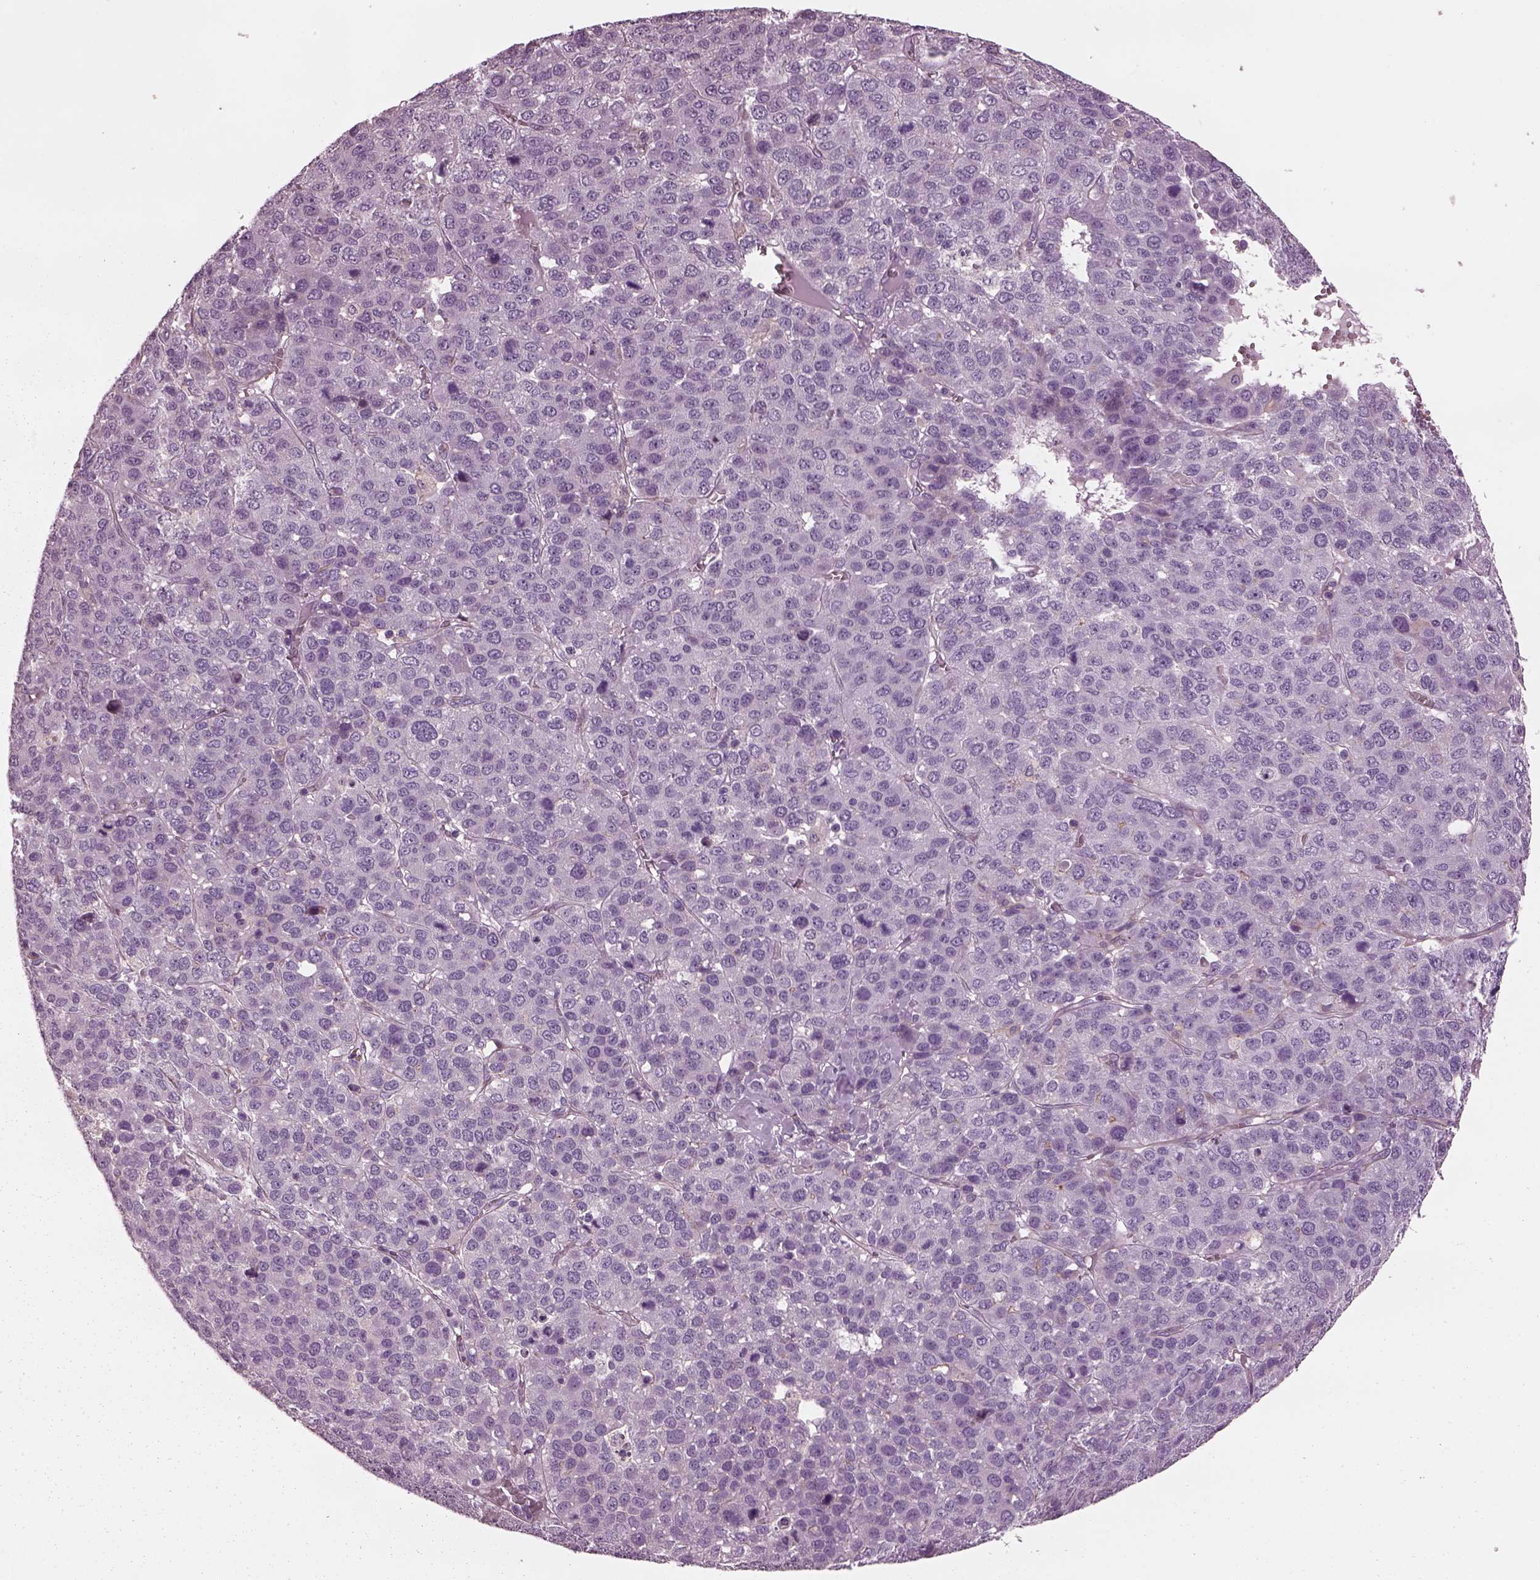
{"staining": {"intensity": "negative", "quantity": "none", "location": "none"}, "tissue": "liver cancer", "cell_type": "Tumor cells", "image_type": "cancer", "snomed": [{"axis": "morphology", "description": "Carcinoma, Hepatocellular, NOS"}, {"axis": "topography", "description": "Liver"}], "caption": "Protein analysis of liver hepatocellular carcinoma exhibits no significant positivity in tumor cells. The staining was performed using DAB to visualize the protein expression in brown, while the nuclei were stained in blue with hematoxylin (Magnification: 20x).", "gene": "GDF11", "patient": {"sex": "male", "age": 69}}